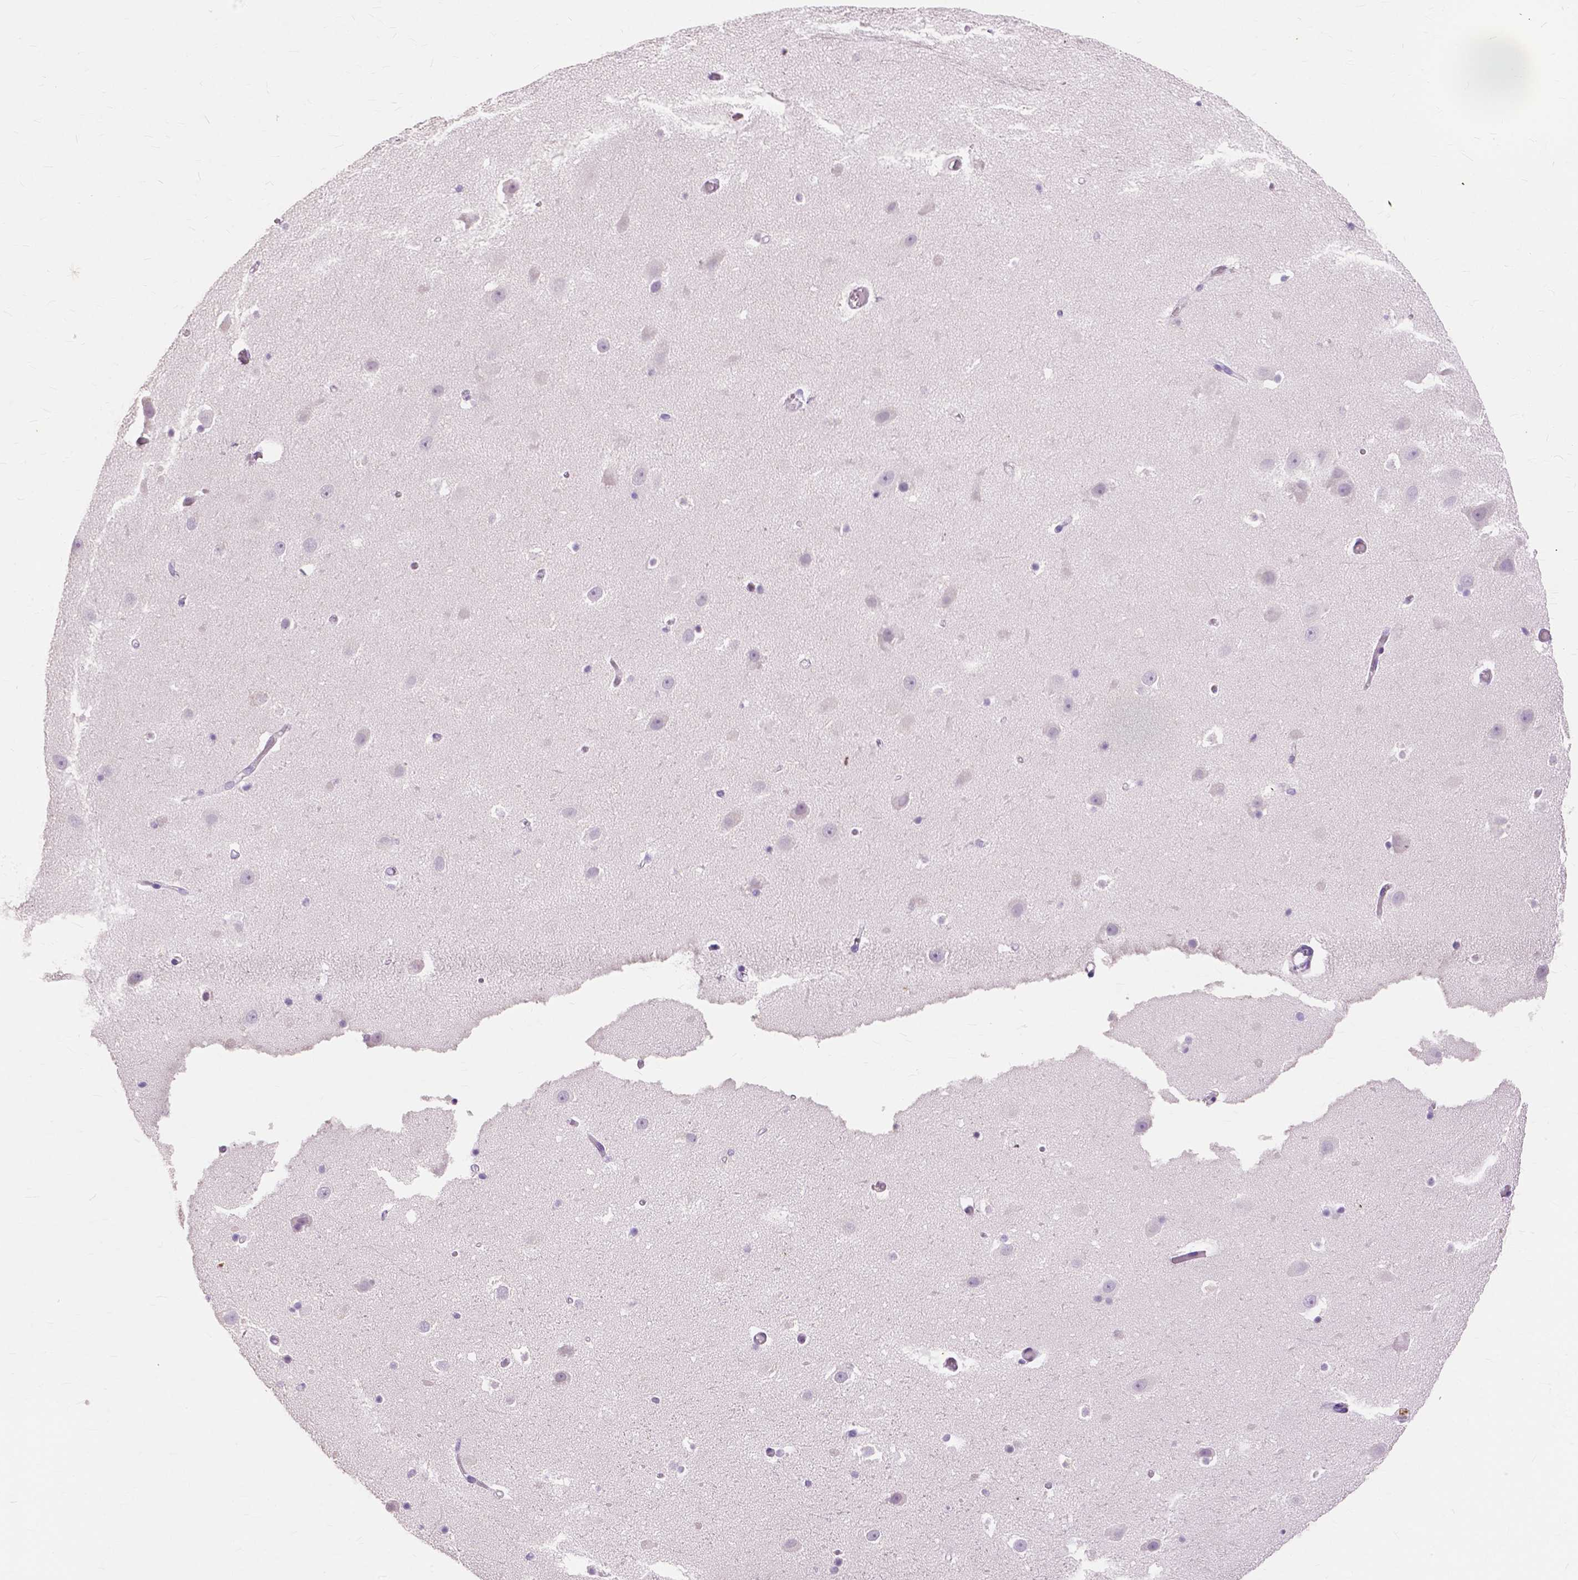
{"staining": {"intensity": "negative", "quantity": "none", "location": "none"}, "tissue": "hippocampus", "cell_type": "Glial cells", "image_type": "normal", "snomed": [{"axis": "morphology", "description": "Normal tissue, NOS"}, {"axis": "topography", "description": "Hippocampus"}], "caption": "High power microscopy micrograph of an immunohistochemistry (IHC) histopathology image of unremarkable hippocampus, revealing no significant positivity in glial cells.", "gene": "CXCR2", "patient": {"sex": "male", "age": 26}}